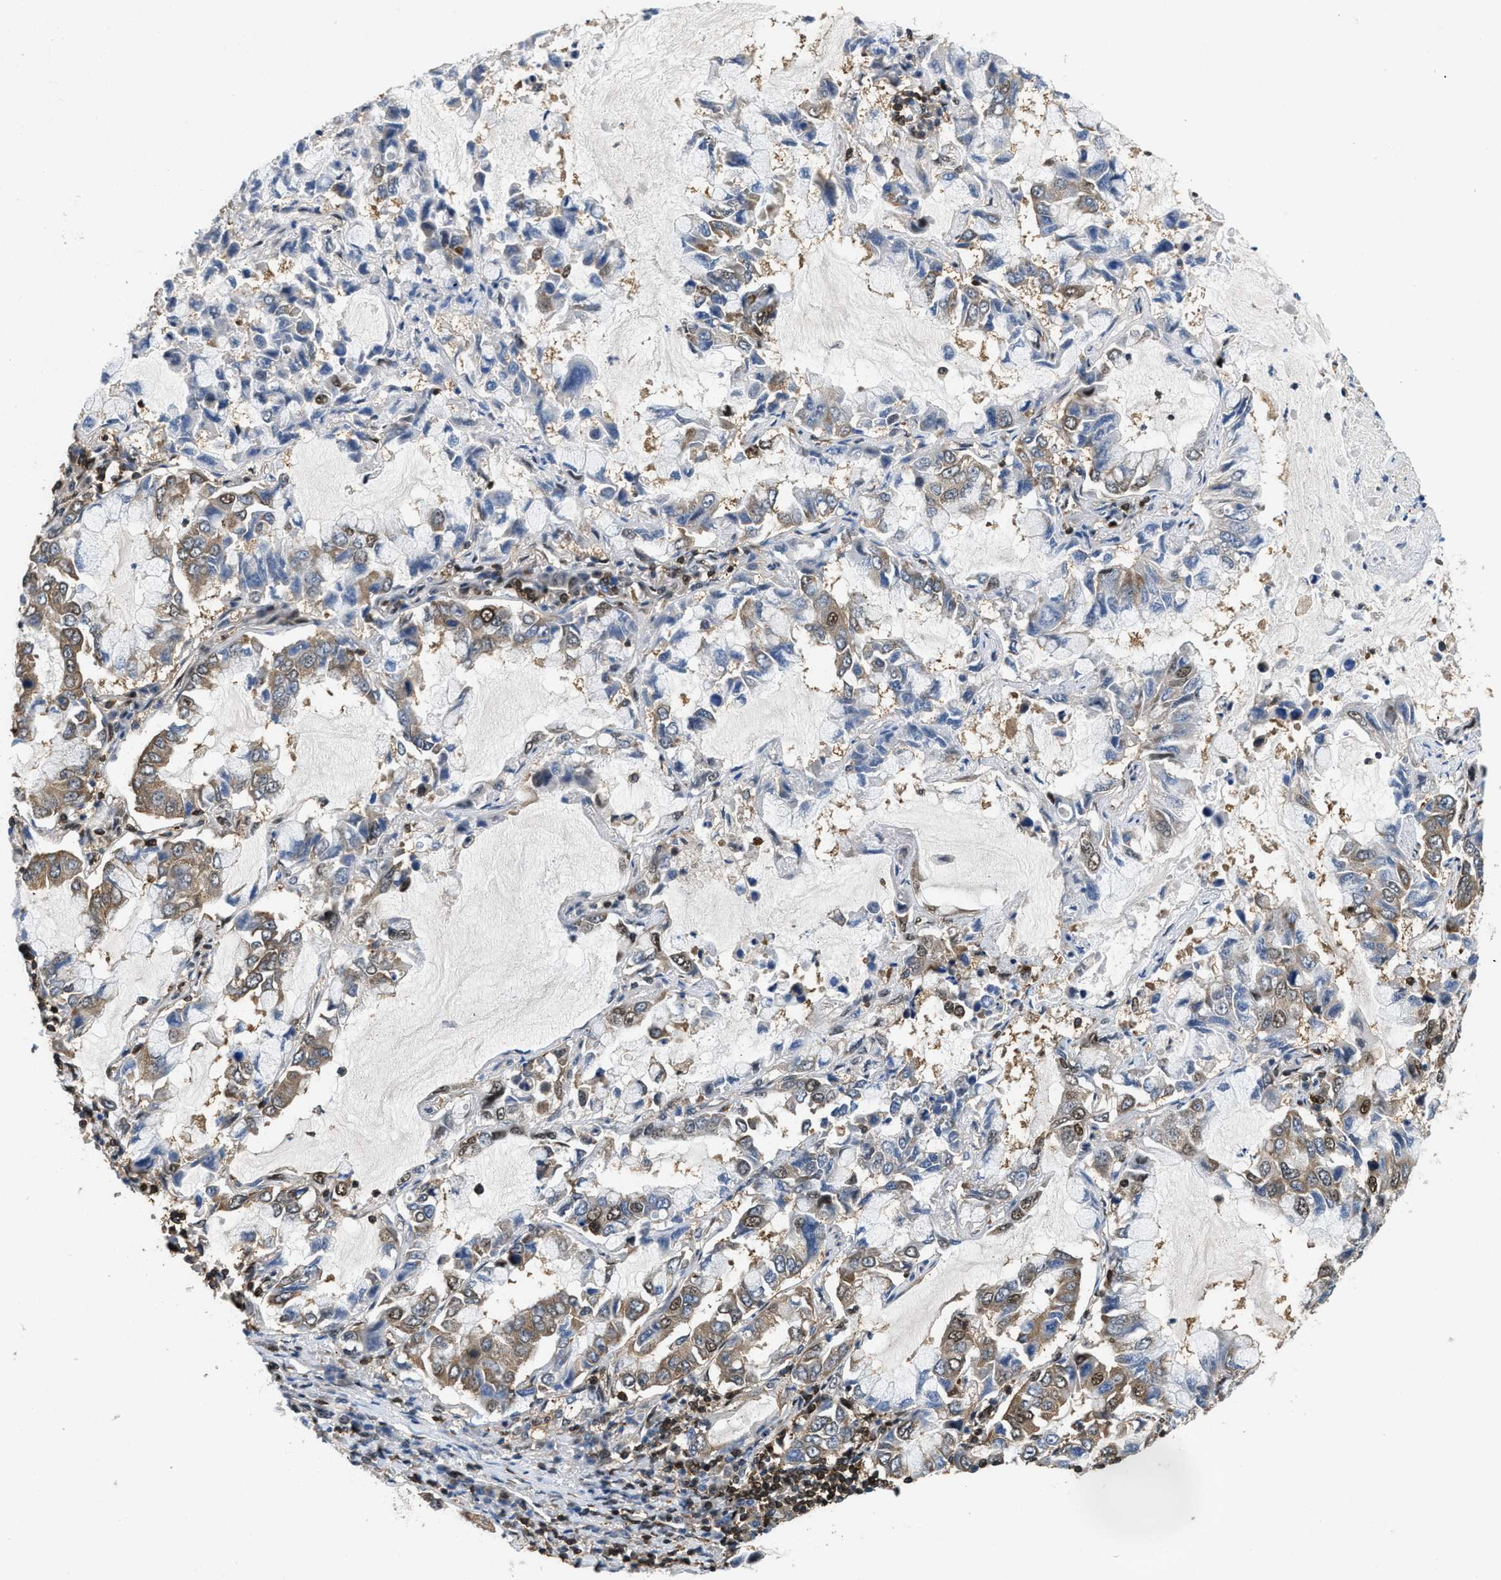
{"staining": {"intensity": "moderate", "quantity": "<25%", "location": "cytoplasmic/membranous,nuclear"}, "tissue": "lung cancer", "cell_type": "Tumor cells", "image_type": "cancer", "snomed": [{"axis": "morphology", "description": "Adenocarcinoma, NOS"}, {"axis": "topography", "description": "Lung"}], "caption": "Brown immunohistochemical staining in lung cancer (adenocarcinoma) displays moderate cytoplasmic/membranous and nuclear positivity in approximately <25% of tumor cells. (brown staining indicates protein expression, while blue staining denotes nuclei).", "gene": "ATF7IP", "patient": {"sex": "male", "age": 64}}